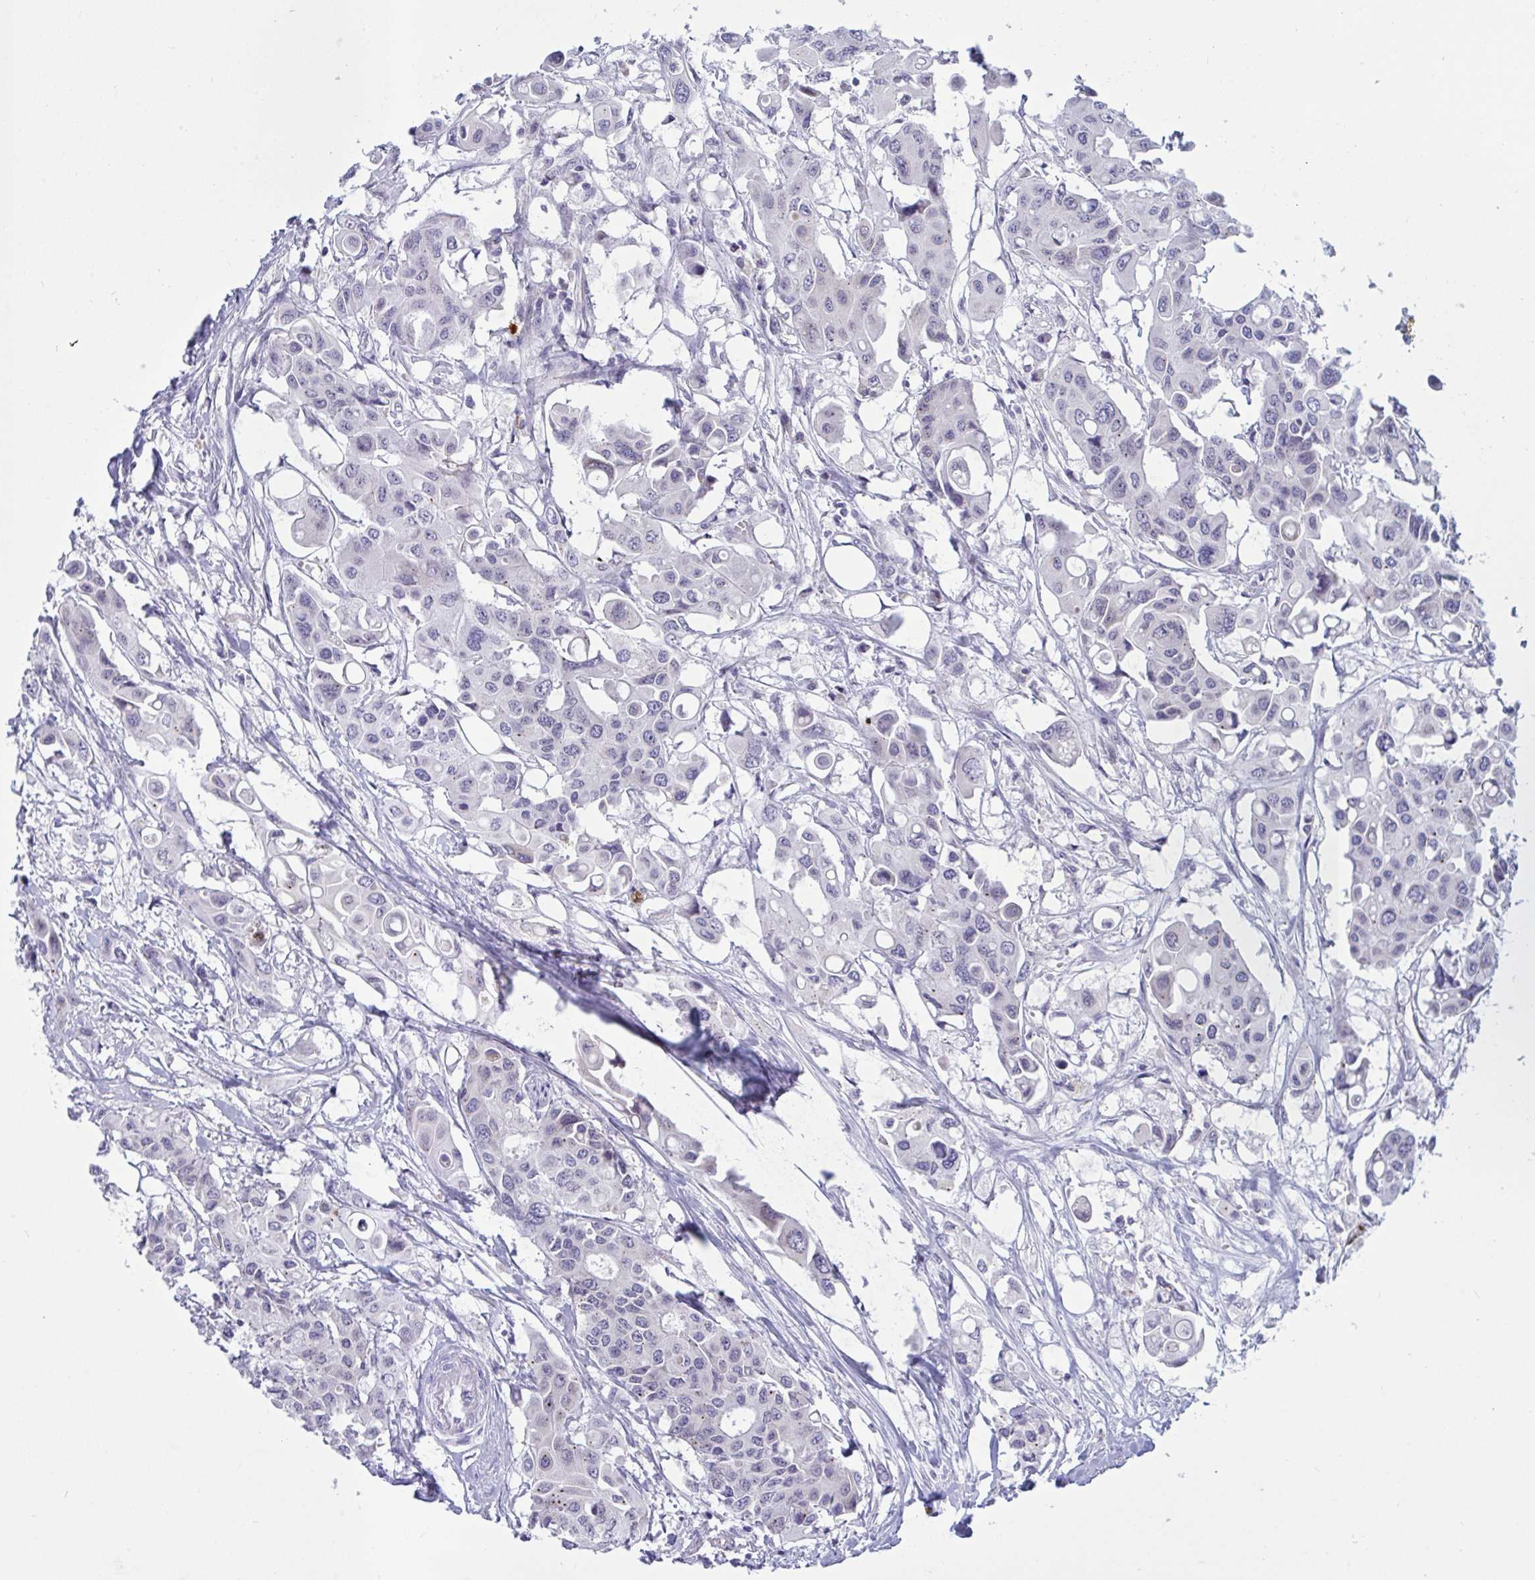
{"staining": {"intensity": "negative", "quantity": "none", "location": "none"}, "tissue": "colorectal cancer", "cell_type": "Tumor cells", "image_type": "cancer", "snomed": [{"axis": "morphology", "description": "Adenocarcinoma, NOS"}, {"axis": "topography", "description": "Colon"}], "caption": "Photomicrograph shows no significant protein positivity in tumor cells of colorectal cancer (adenocarcinoma).", "gene": "DOCK11", "patient": {"sex": "male", "age": 77}}